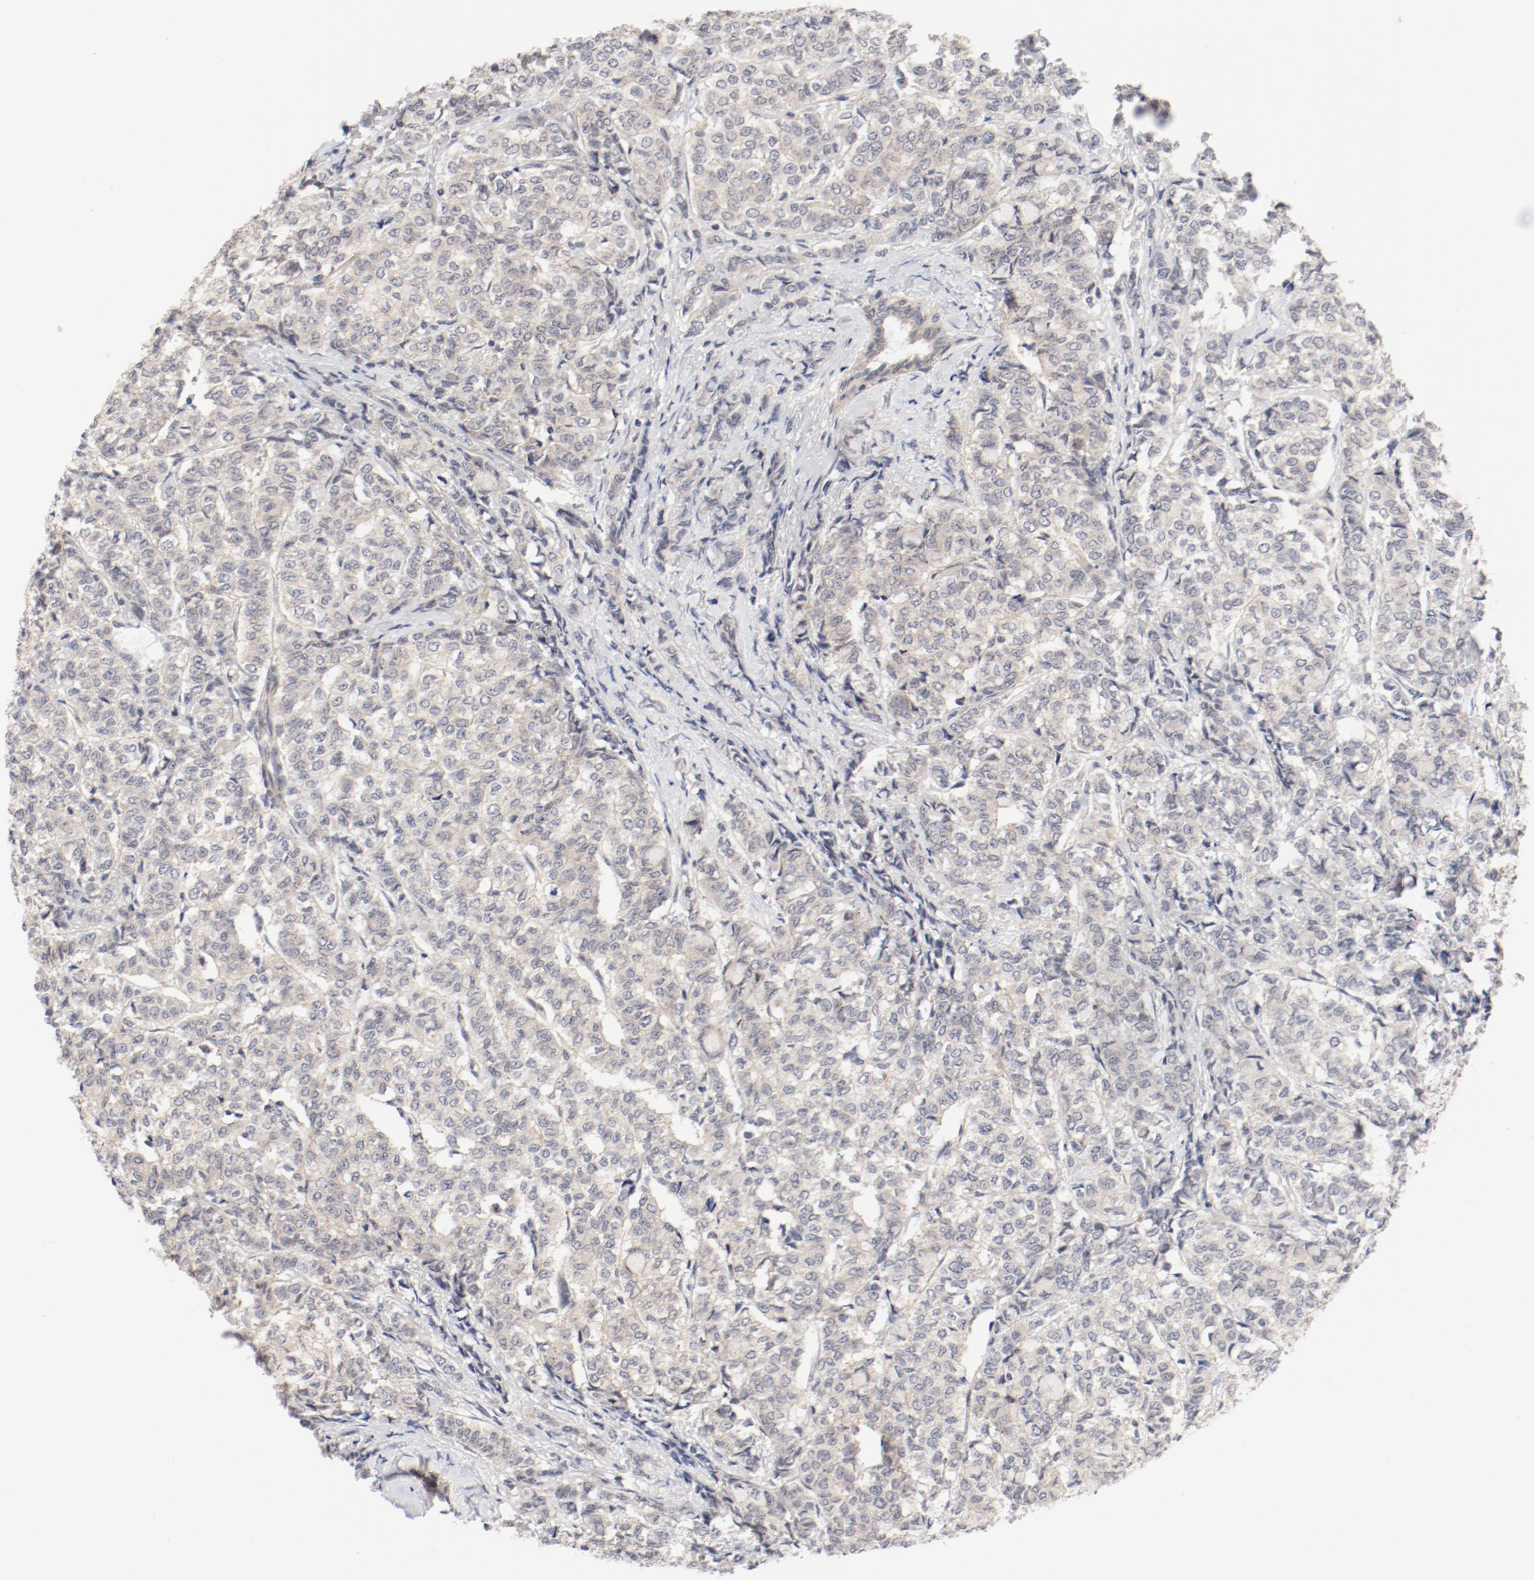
{"staining": {"intensity": "weak", "quantity": ">75%", "location": "cytoplasmic/membranous"}, "tissue": "breast cancer", "cell_type": "Tumor cells", "image_type": "cancer", "snomed": [{"axis": "morphology", "description": "Lobular carcinoma"}, {"axis": "topography", "description": "Breast"}], "caption": "Weak cytoplasmic/membranous protein staining is appreciated in about >75% of tumor cells in breast cancer (lobular carcinoma).", "gene": "ZNF267", "patient": {"sex": "female", "age": 60}}